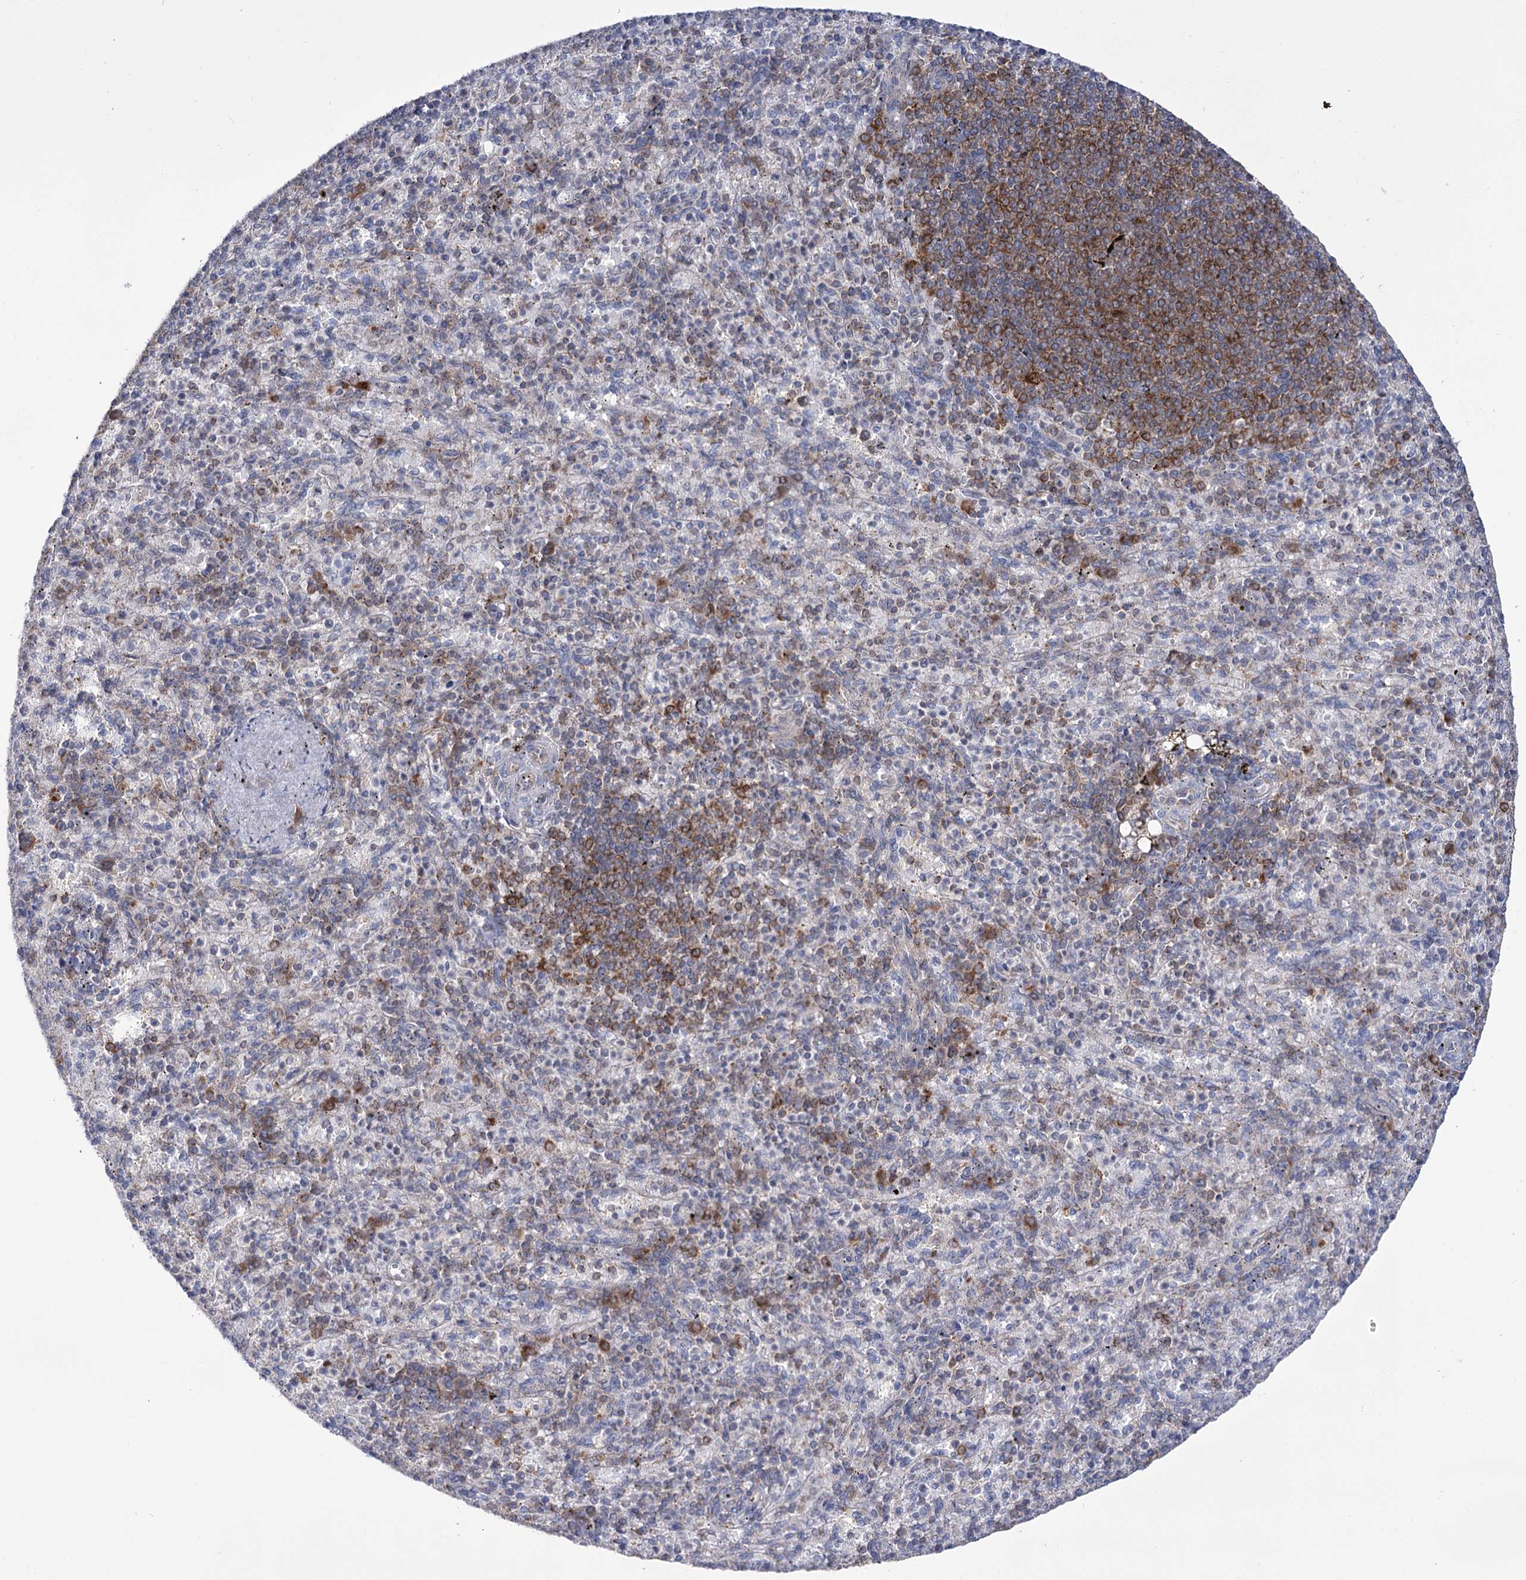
{"staining": {"intensity": "moderate", "quantity": "<25%", "location": "cytoplasmic/membranous"}, "tissue": "spleen", "cell_type": "Cells in red pulp", "image_type": "normal", "snomed": [{"axis": "morphology", "description": "Normal tissue, NOS"}, {"axis": "topography", "description": "Spleen"}], "caption": "Cells in red pulp show low levels of moderate cytoplasmic/membranous positivity in about <25% of cells in unremarkable human spleen.", "gene": "ZNF622", "patient": {"sex": "female", "age": 74}}